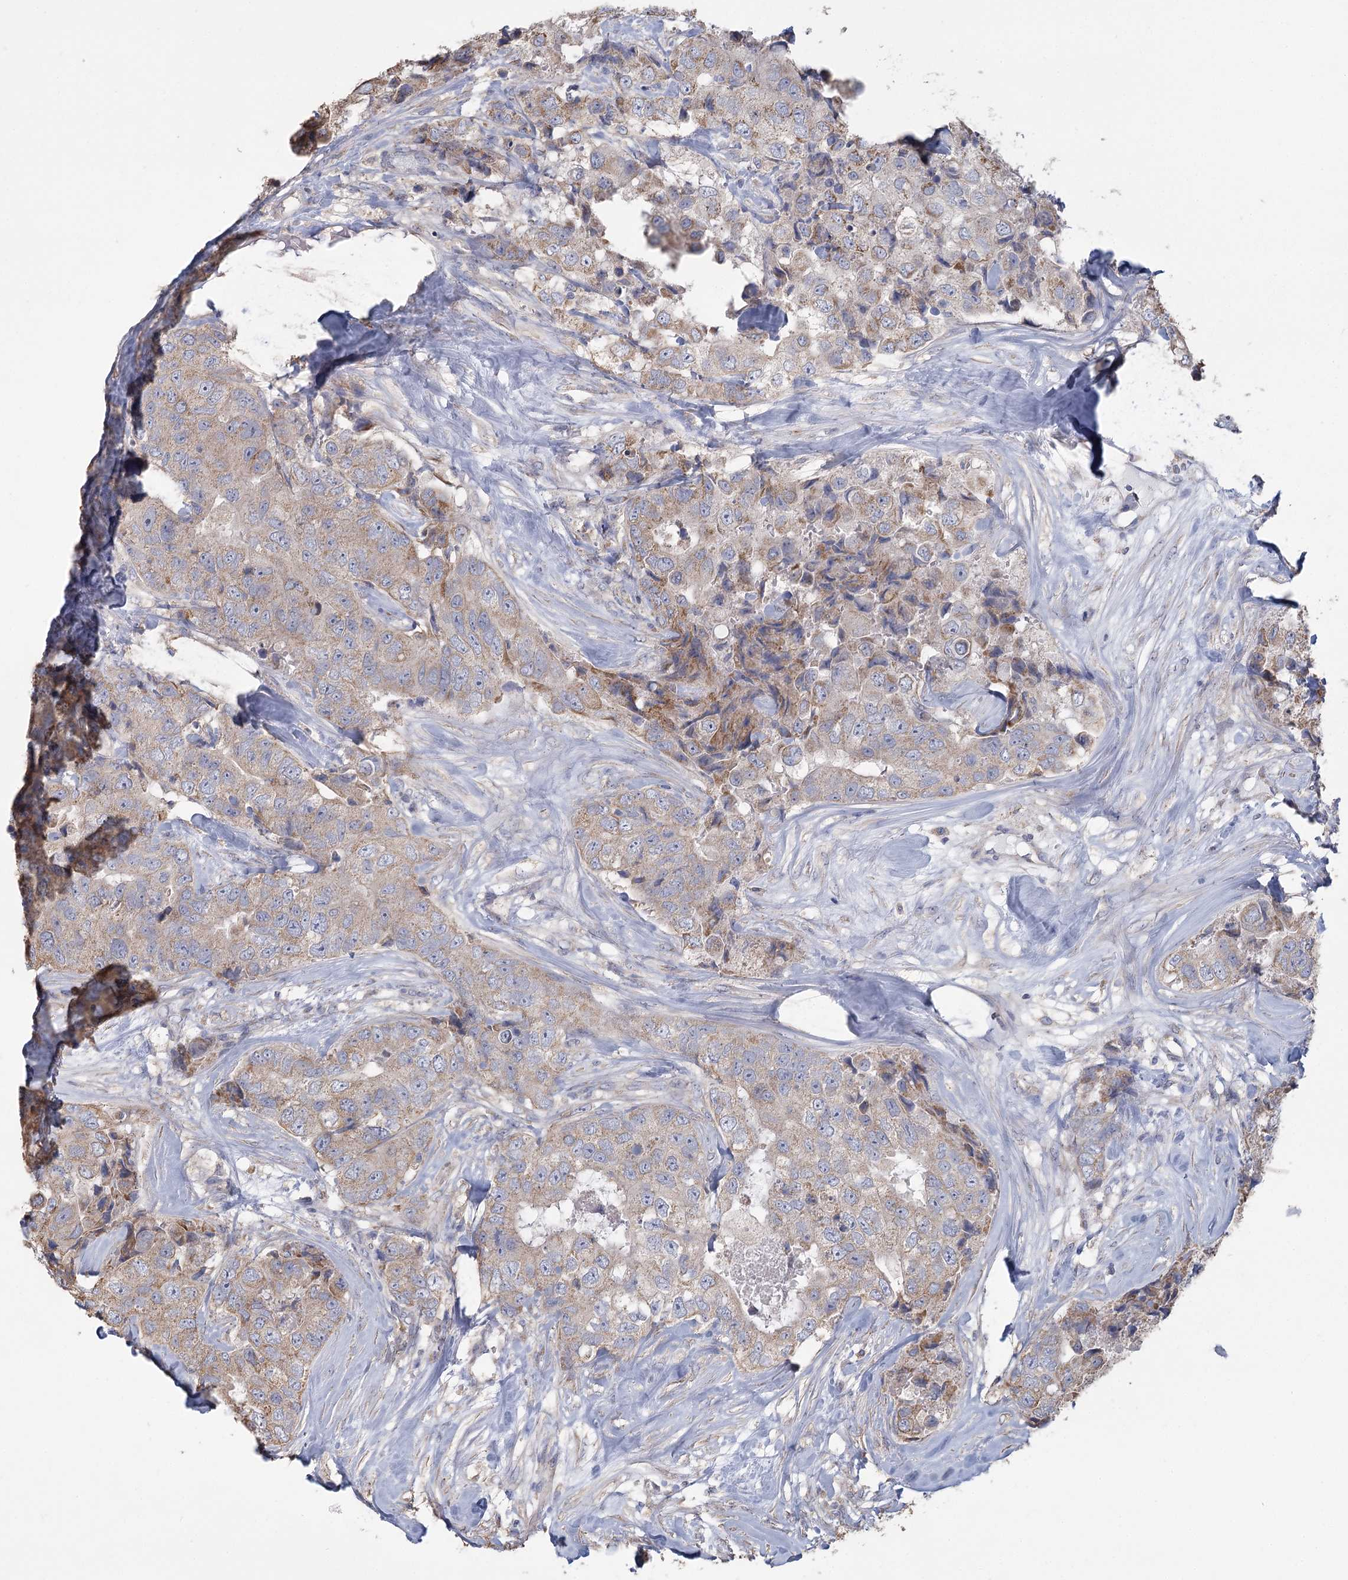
{"staining": {"intensity": "weak", "quantity": "<25%", "location": "cytoplasmic/membranous"}, "tissue": "breast cancer", "cell_type": "Tumor cells", "image_type": "cancer", "snomed": [{"axis": "morphology", "description": "Duct carcinoma"}, {"axis": "topography", "description": "Breast"}], "caption": "Photomicrograph shows no significant protein positivity in tumor cells of breast cancer (invasive ductal carcinoma). (DAB IHC, high magnification).", "gene": "CNTLN", "patient": {"sex": "female", "age": 62}}